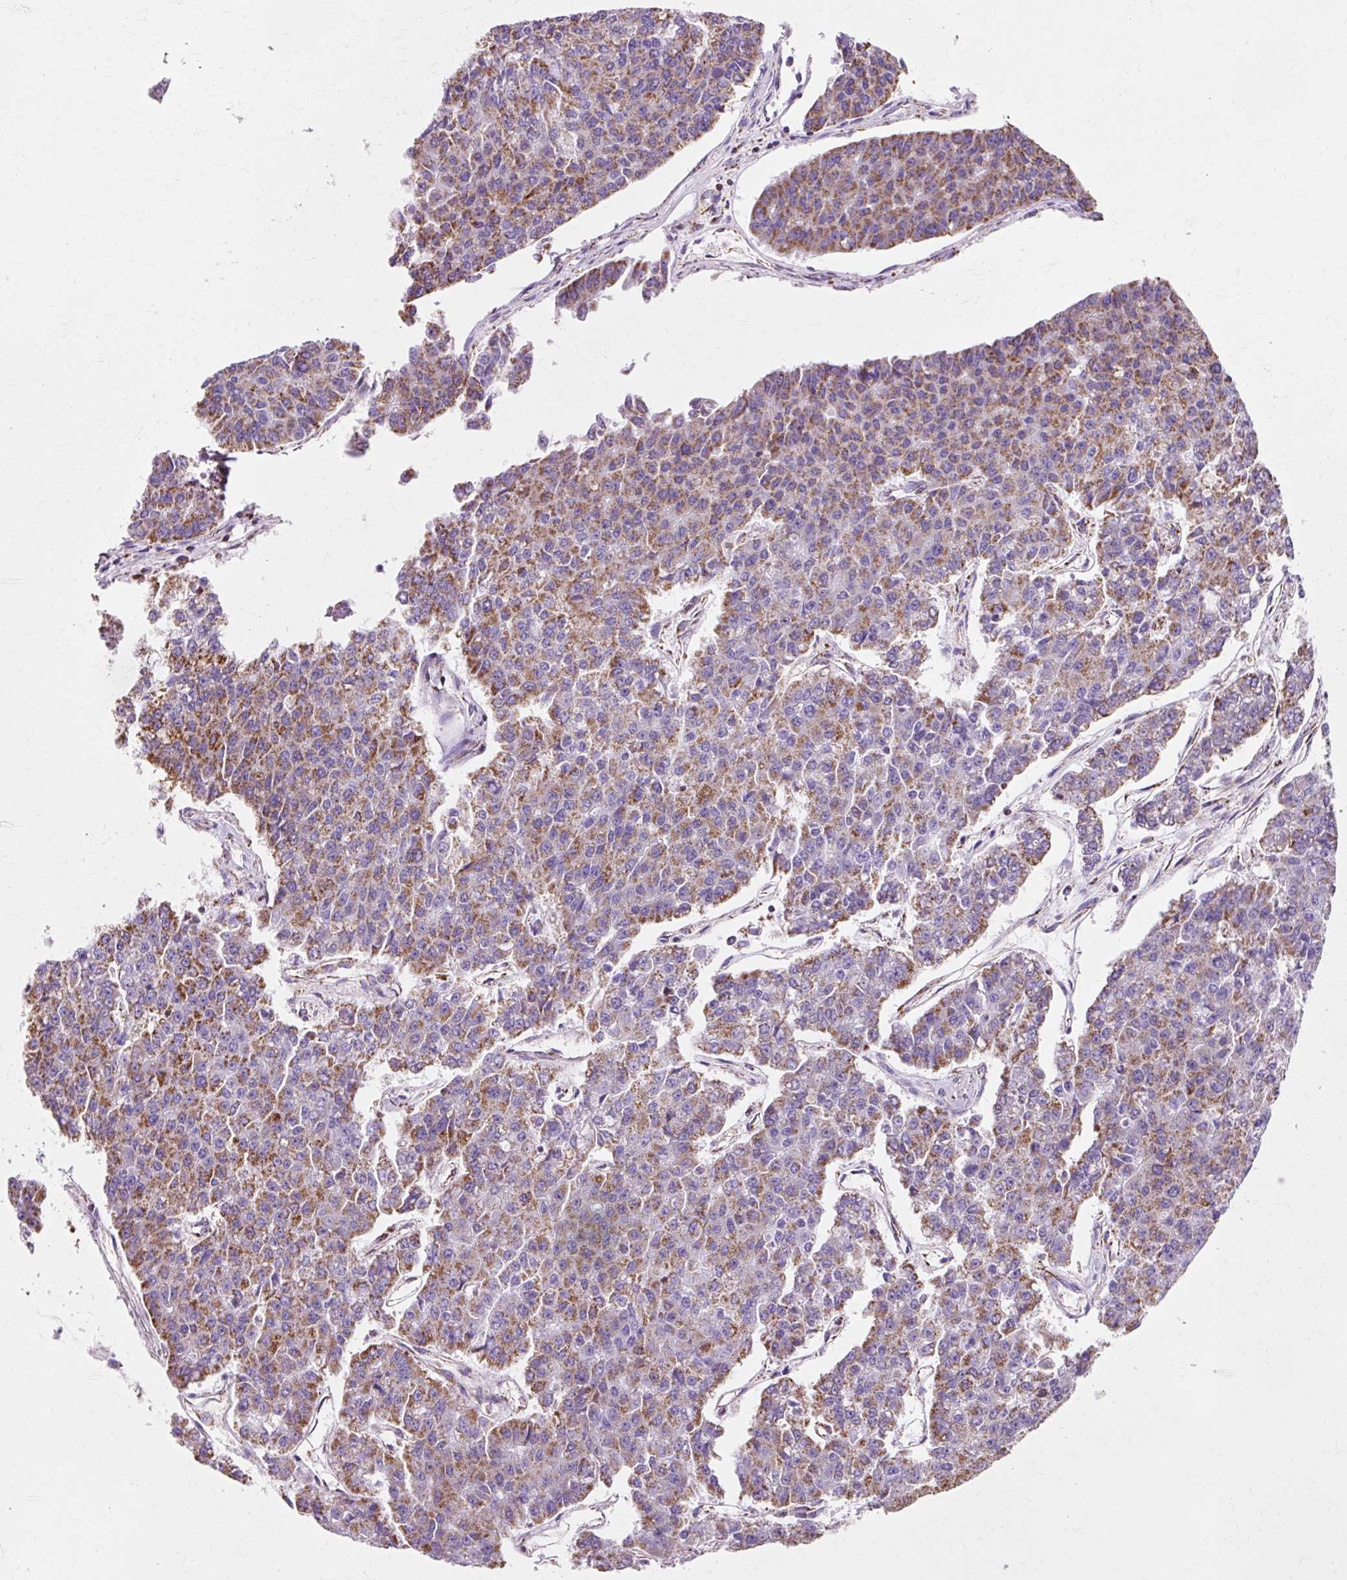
{"staining": {"intensity": "strong", "quantity": "25%-75%", "location": "cytoplasmic/membranous"}, "tissue": "pancreatic cancer", "cell_type": "Tumor cells", "image_type": "cancer", "snomed": [{"axis": "morphology", "description": "Adenocarcinoma, NOS"}, {"axis": "topography", "description": "Pancreas"}], "caption": "Strong cytoplasmic/membranous expression is appreciated in approximately 25%-75% of tumor cells in adenocarcinoma (pancreatic).", "gene": "ATP5PO", "patient": {"sex": "male", "age": 50}}